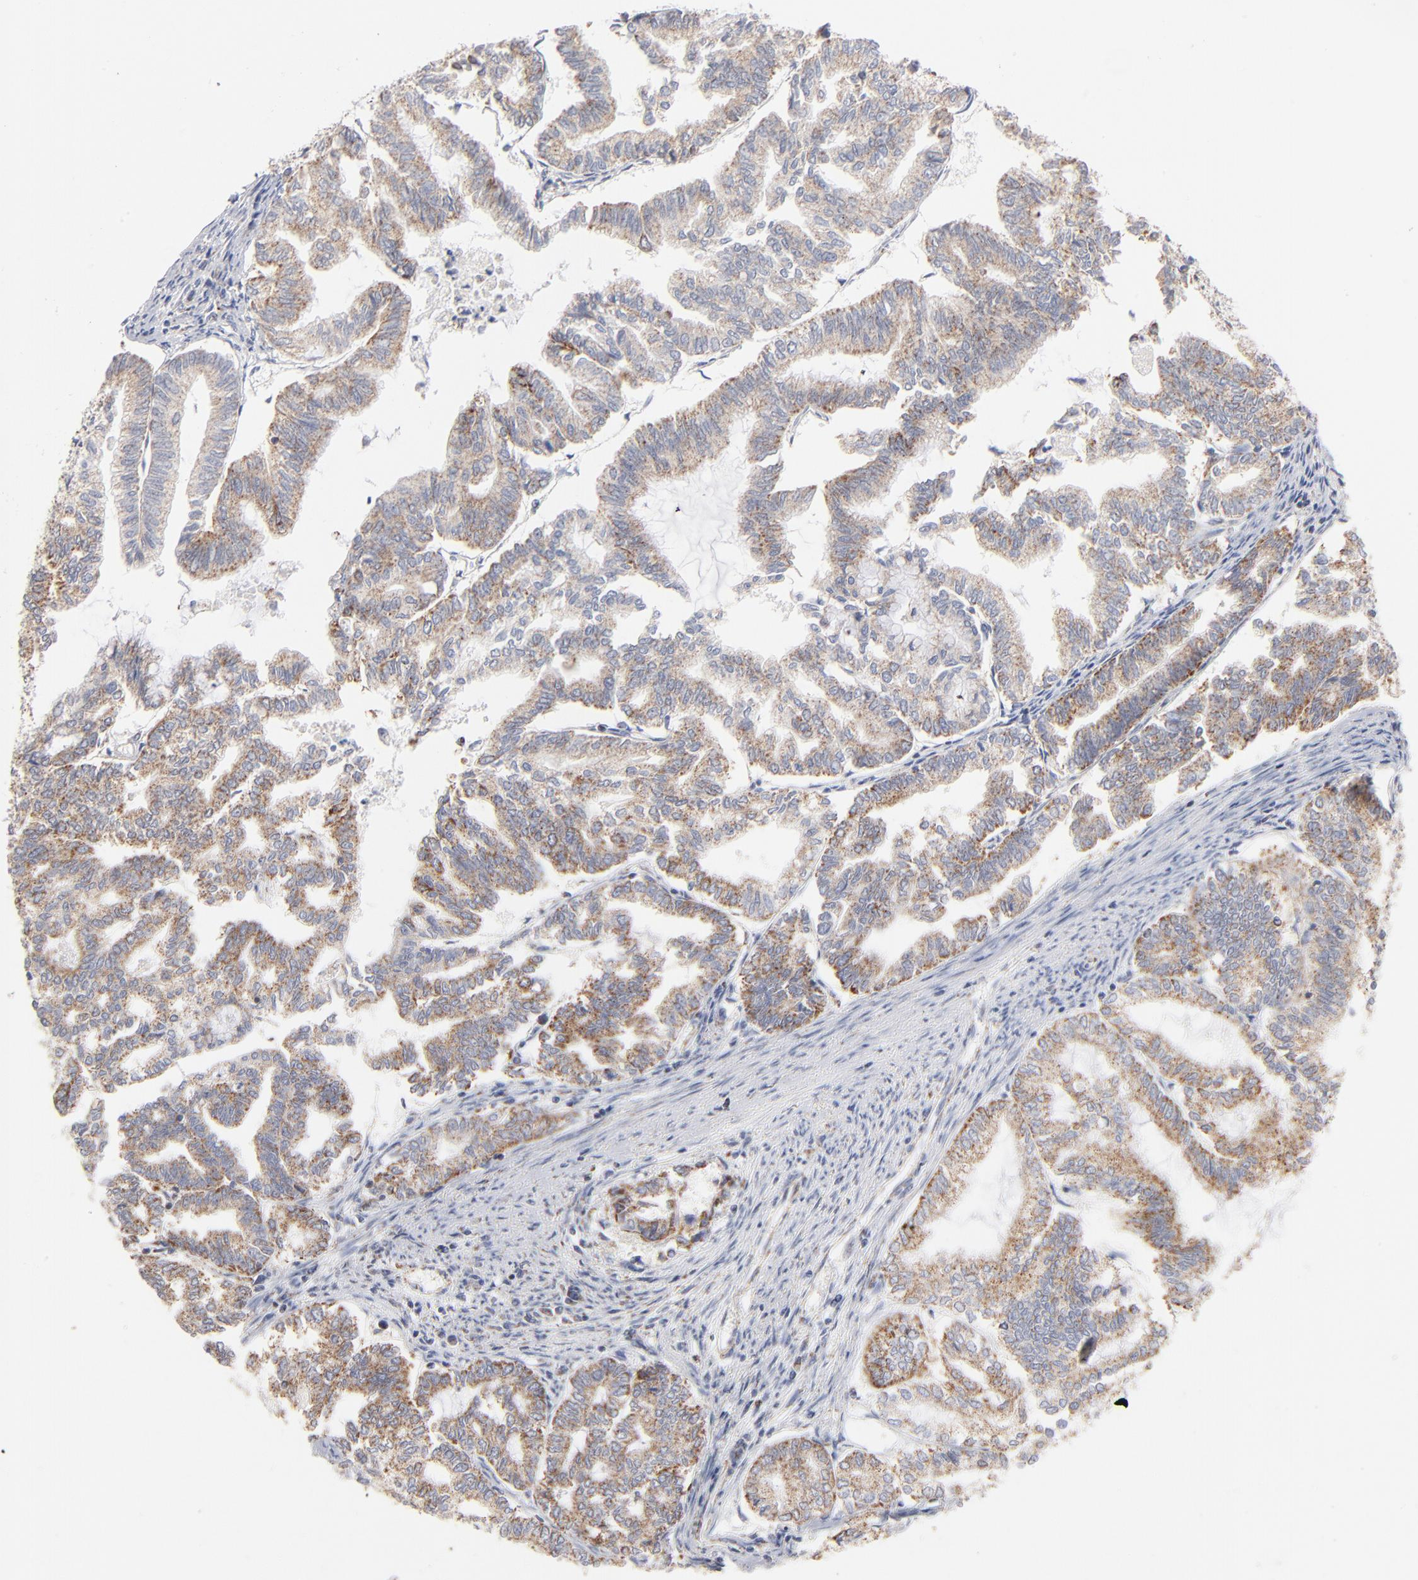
{"staining": {"intensity": "moderate", "quantity": ">75%", "location": "cytoplasmic/membranous"}, "tissue": "endometrial cancer", "cell_type": "Tumor cells", "image_type": "cancer", "snomed": [{"axis": "morphology", "description": "Adenocarcinoma, NOS"}, {"axis": "topography", "description": "Endometrium"}], "caption": "Immunohistochemistry image of endometrial cancer (adenocarcinoma) stained for a protein (brown), which shows medium levels of moderate cytoplasmic/membranous positivity in approximately >75% of tumor cells.", "gene": "MRPL58", "patient": {"sex": "female", "age": 79}}